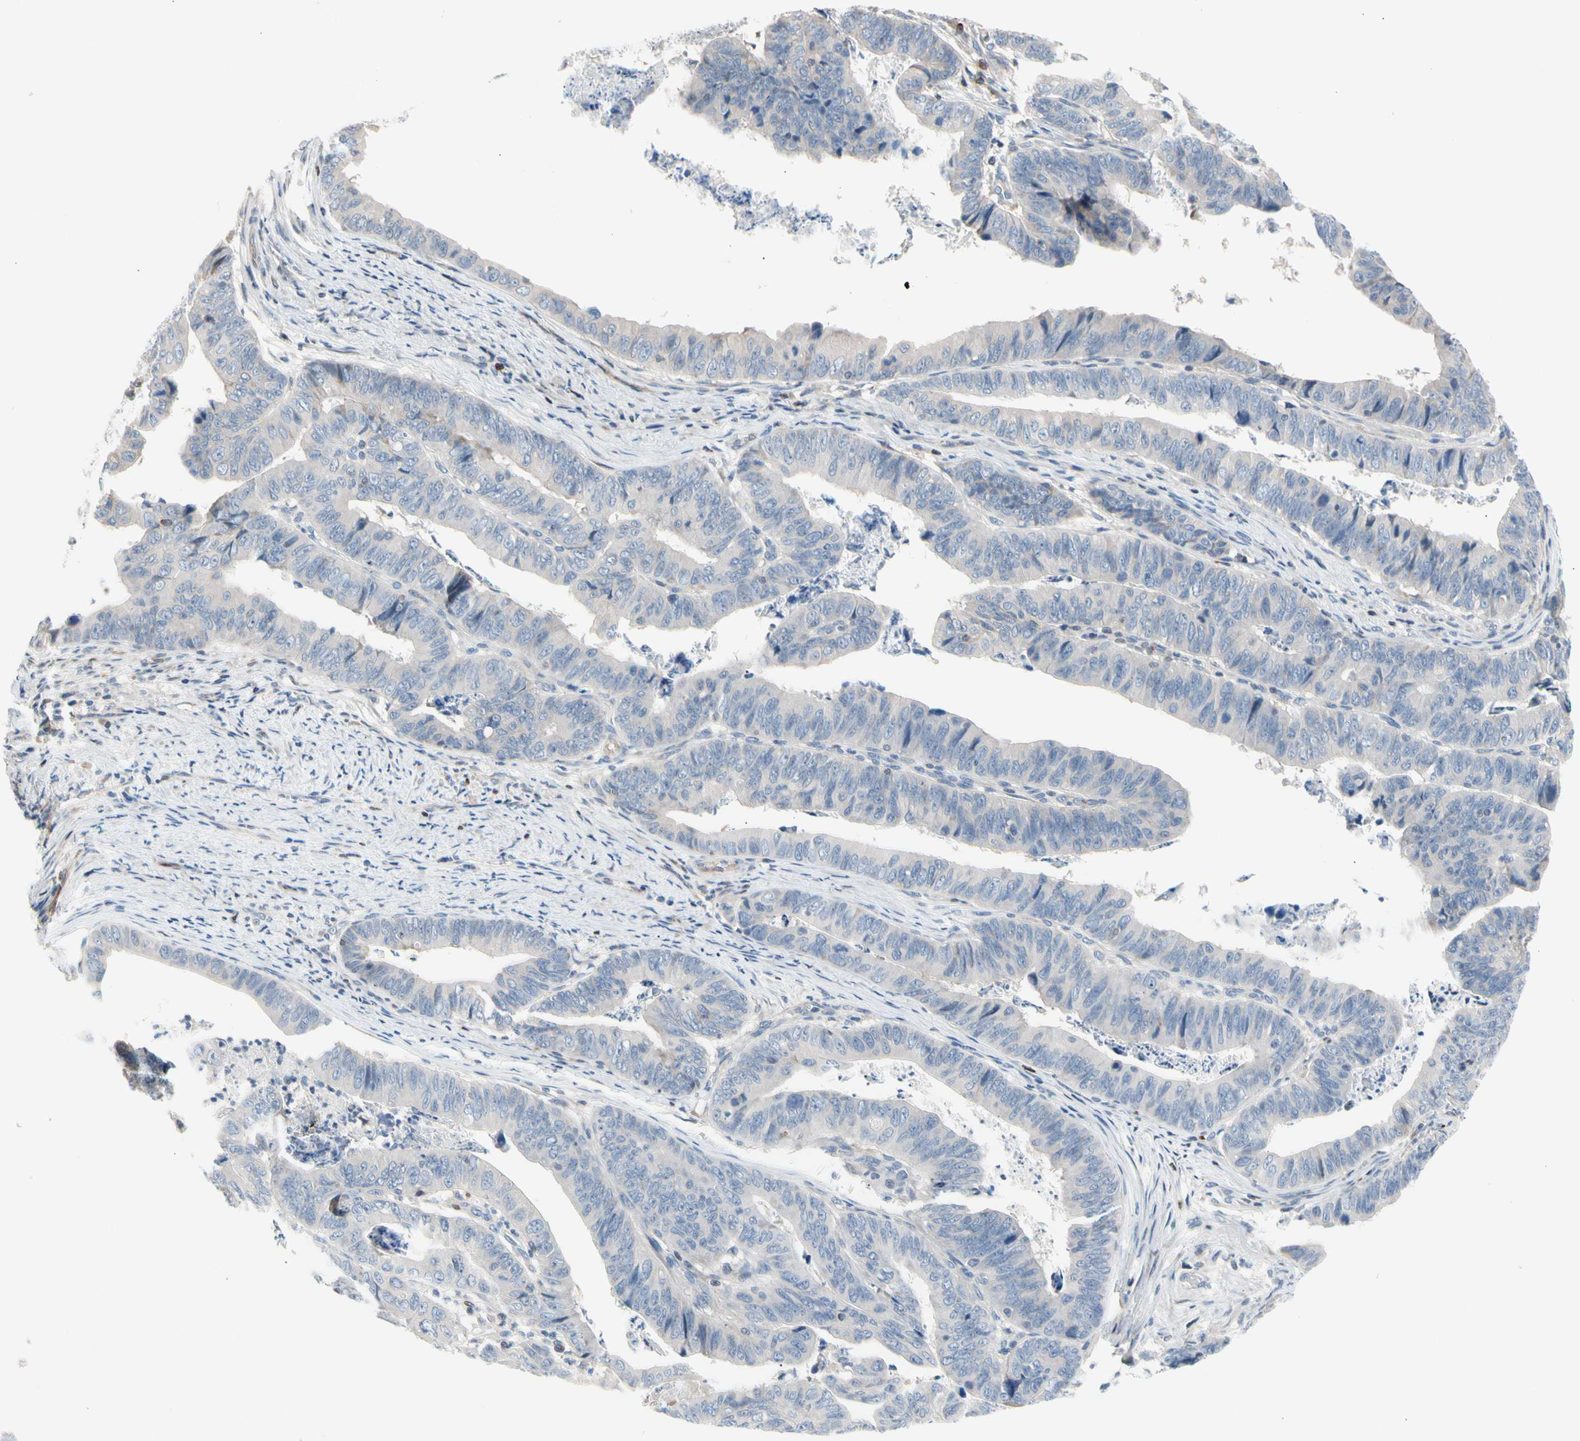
{"staining": {"intensity": "negative", "quantity": "none", "location": "none"}, "tissue": "stomach cancer", "cell_type": "Tumor cells", "image_type": "cancer", "snomed": [{"axis": "morphology", "description": "Adenocarcinoma, NOS"}, {"axis": "topography", "description": "Stomach, lower"}], "caption": "There is no significant positivity in tumor cells of stomach cancer (adenocarcinoma).", "gene": "MAP3K3", "patient": {"sex": "male", "age": 77}}